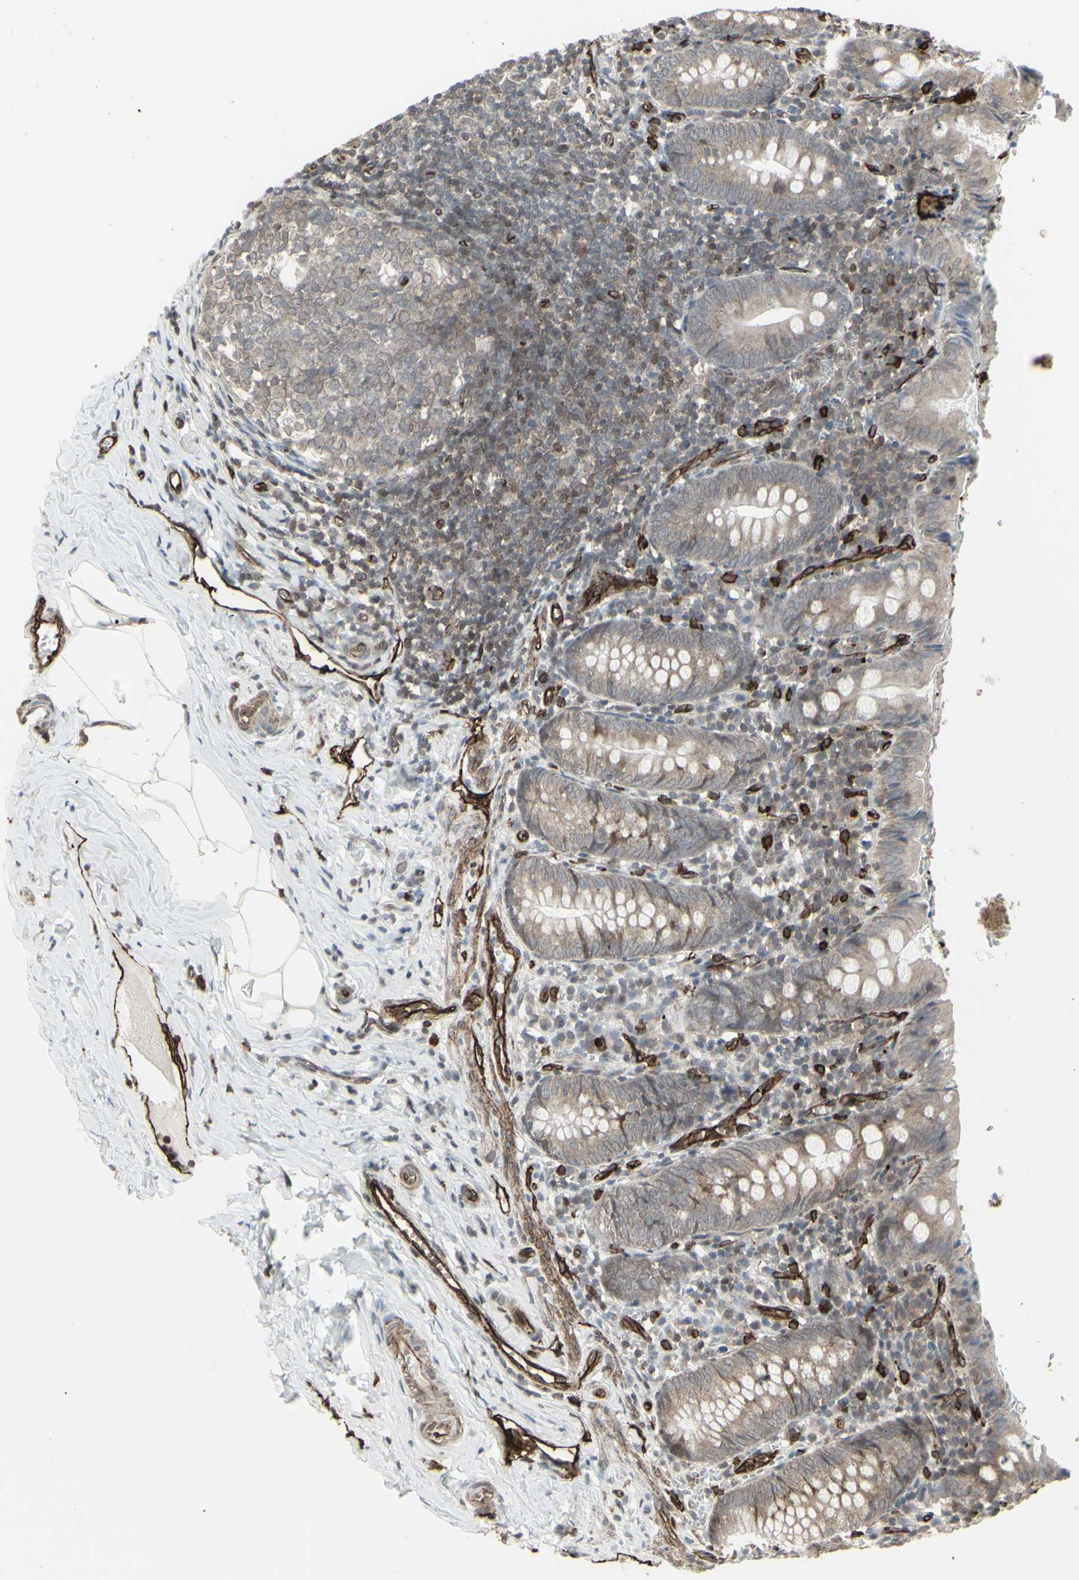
{"staining": {"intensity": "weak", "quantity": ">75%", "location": "cytoplasmic/membranous"}, "tissue": "appendix", "cell_type": "Glandular cells", "image_type": "normal", "snomed": [{"axis": "morphology", "description": "Normal tissue, NOS"}, {"axis": "topography", "description": "Appendix"}], "caption": "An IHC photomicrograph of normal tissue is shown. Protein staining in brown labels weak cytoplasmic/membranous positivity in appendix within glandular cells. The protein is stained brown, and the nuclei are stained in blue (DAB (3,3'-diaminobenzidine) IHC with brightfield microscopy, high magnification).", "gene": "DTX3L", "patient": {"sex": "female", "age": 10}}